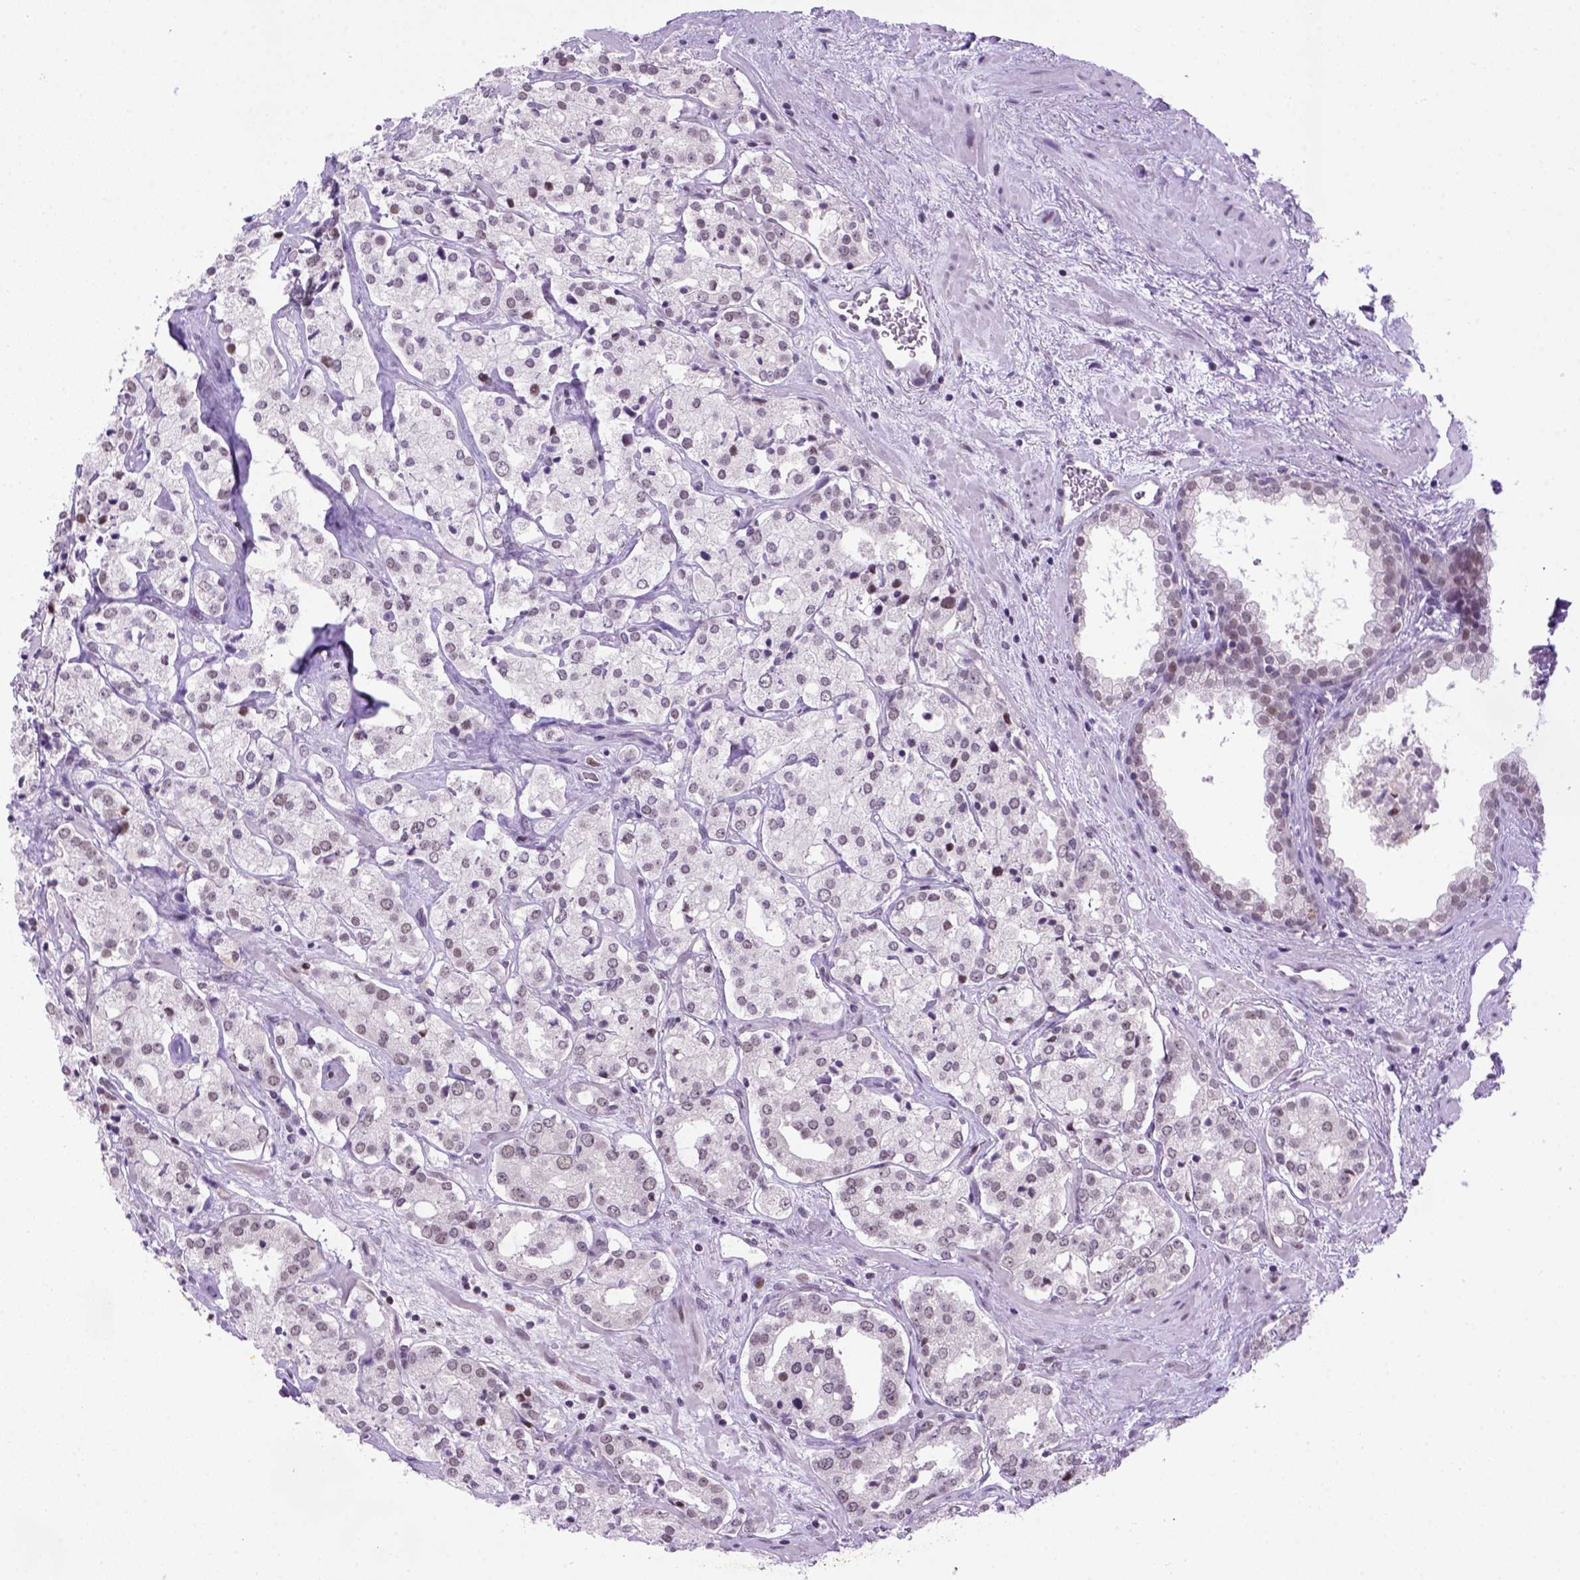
{"staining": {"intensity": "weak", "quantity": "<25%", "location": "nuclear"}, "tissue": "prostate cancer", "cell_type": "Tumor cells", "image_type": "cancer", "snomed": [{"axis": "morphology", "description": "Adenocarcinoma, NOS"}, {"axis": "topography", "description": "Prostate"}], "caption": "Immunohistochemistry of prostate adenocarcinoma reveals no positivity in tumor cells. Brightfield microscopy of IHC stained with DAB (brown) and hematoxylin (blue), captured at high magnification.", "gene": "TBPL1", "patient": {"sex": "male", "age": 66}}